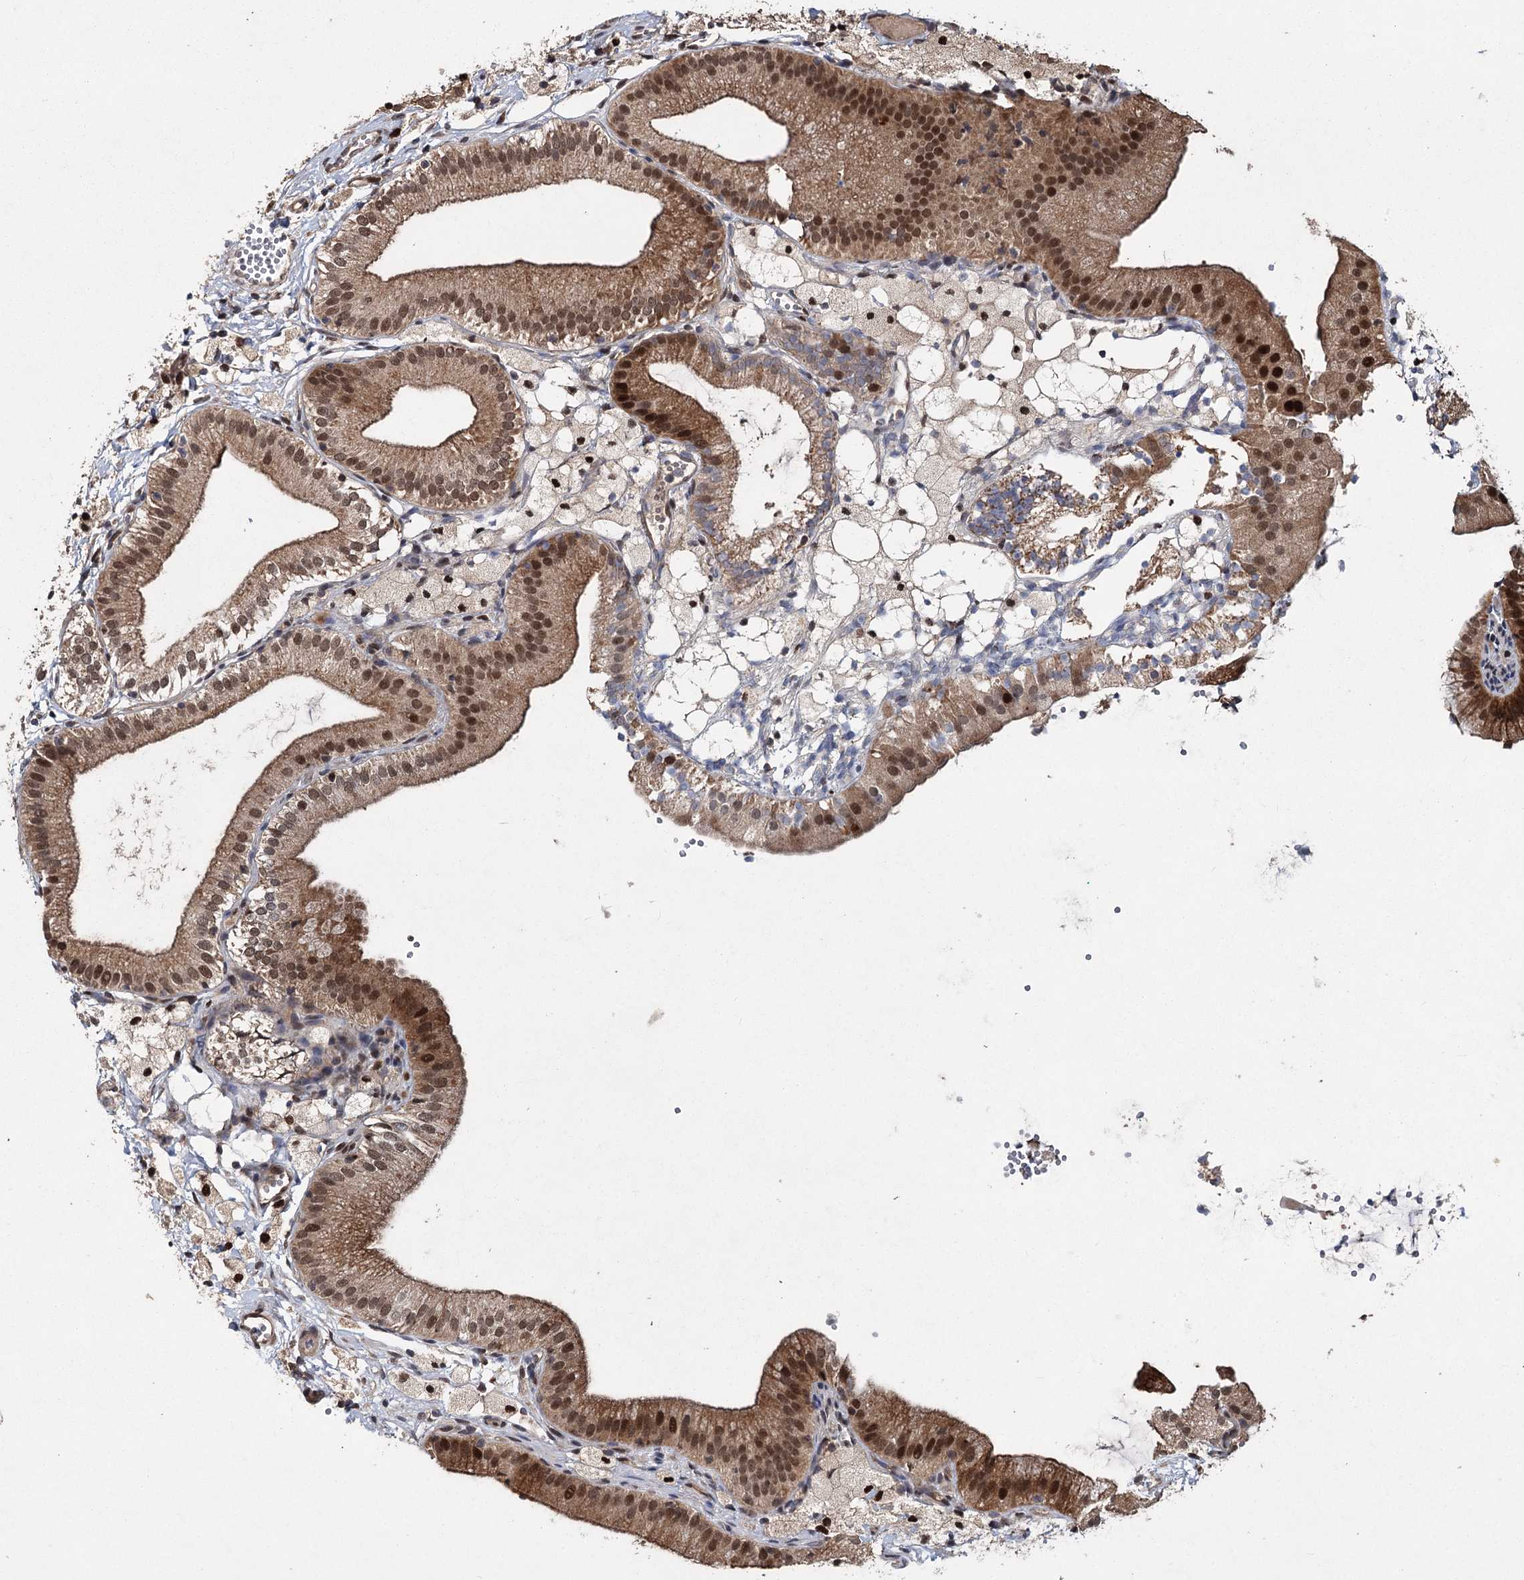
{"staining": {"intensity": "strong", "quantity": ">75%", "location": "cytoplasmic/membranous,nuclear"}, "tissue": "gallbladder", "cell_type": "Glandular cells", "image_type": "normal", "snomed": [{"axis": "morphology", "description": "Normal tissue, NOS"}, {"axis": "topography", "description": "Gallbladder"}], "caption": "Immunohistochemistry (IHC) photomicrograph of benign gallbladder: human gallbladder stained using immunohistochemistry (IHC) reveals high levels of strong protein expression localized specifically in the cytoplasmic/membranous,nuclear of glandular cells, appearing as a cytoplasmic/membranous,nuclear brown color.", "gene": "MYG1", "patient": {"sex": "male", "age": 55}}